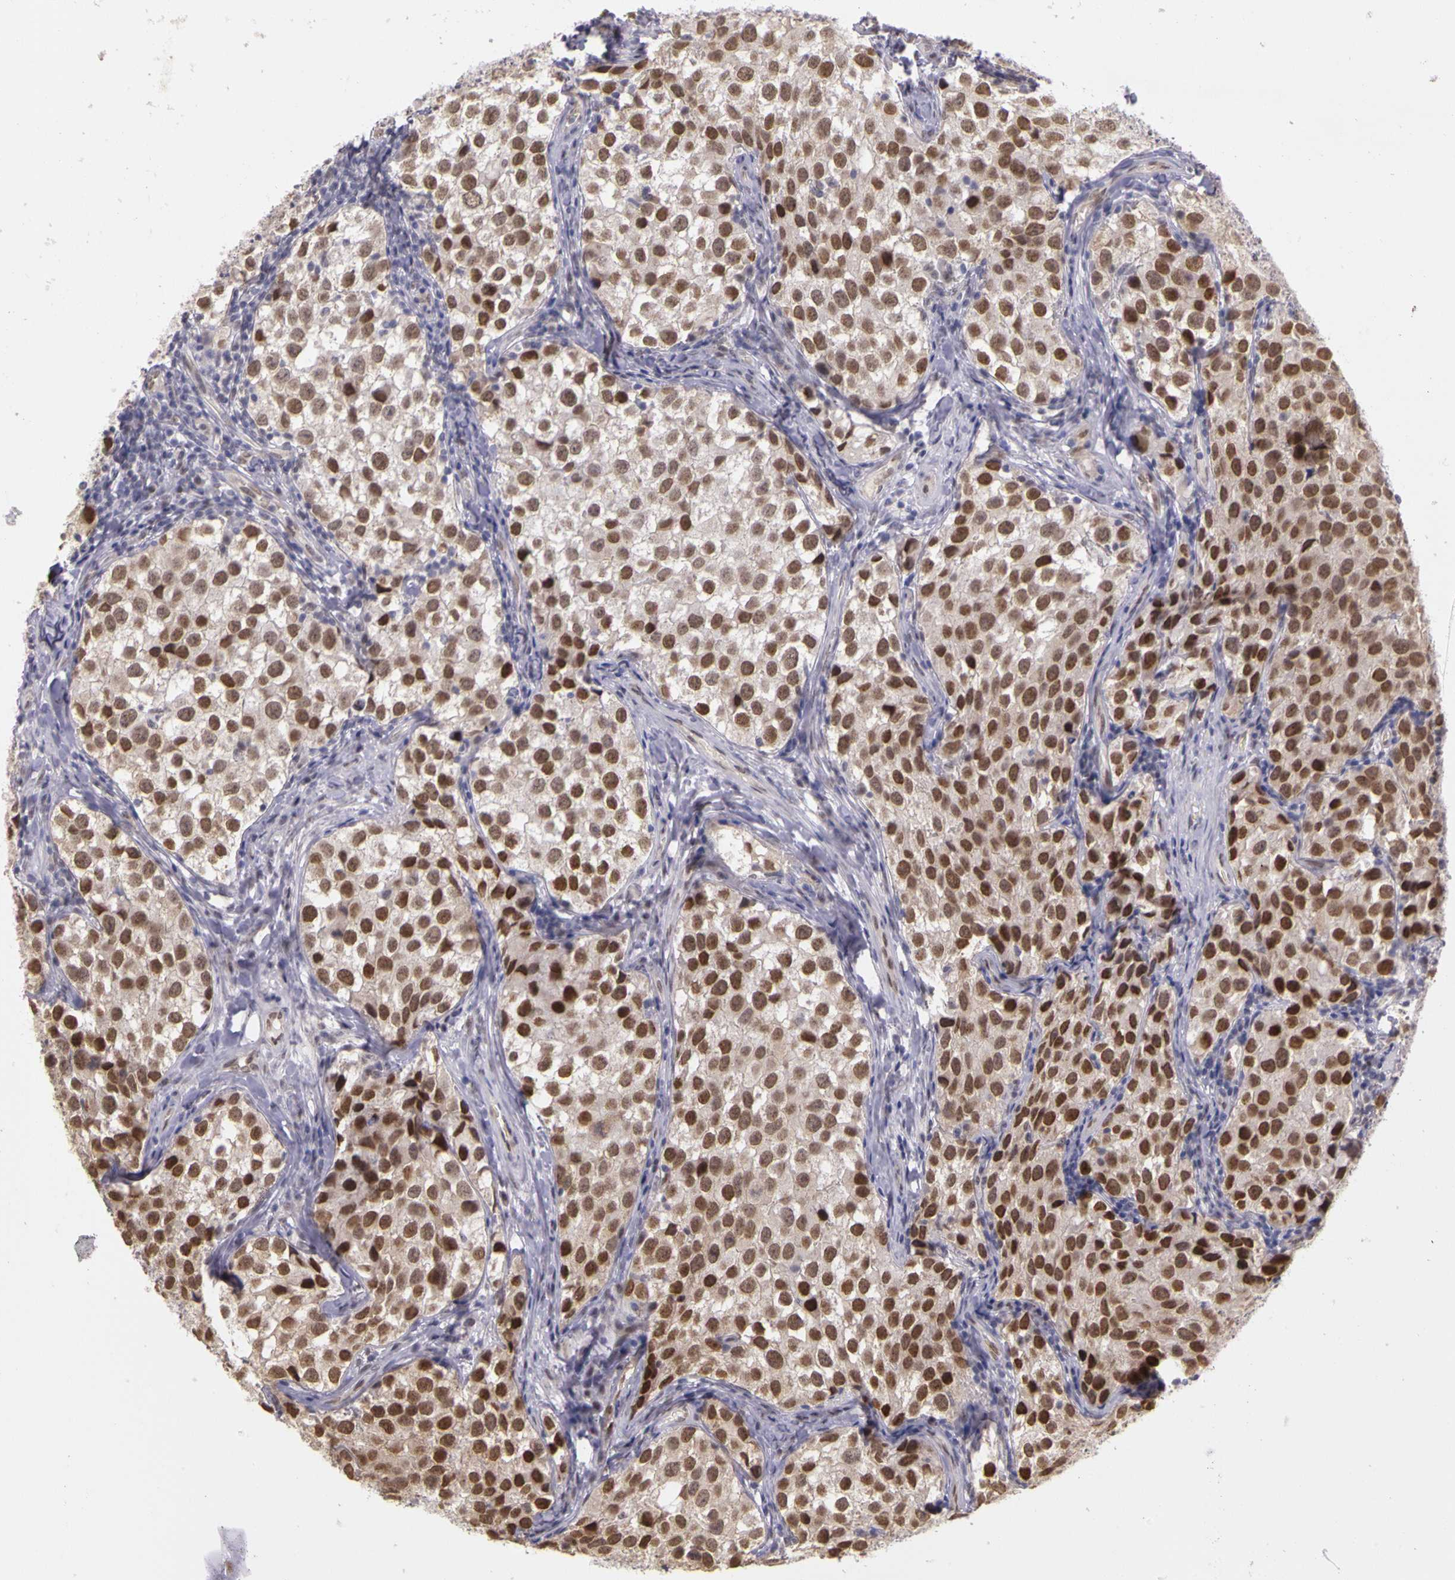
{"staining": {"intensity": "moderate", "quantity": ">75%", "location": "nuclear"}, "tissue": "testis cancer", "cell_type": "Tumor cells", "image_type": "cancer", "snomed": [{"axis": "morphology", "description": "Seminoma, NOS"}, {"axis": "topography", "description": "Testis"}], "caption": "Testis seminoma was stained to show a protein in brown. There is medium levels of moderate nuclear expression in about >75% of tumor cells.", "gene": "WDR13", "patient": {"sex": "male", "age": 39}}